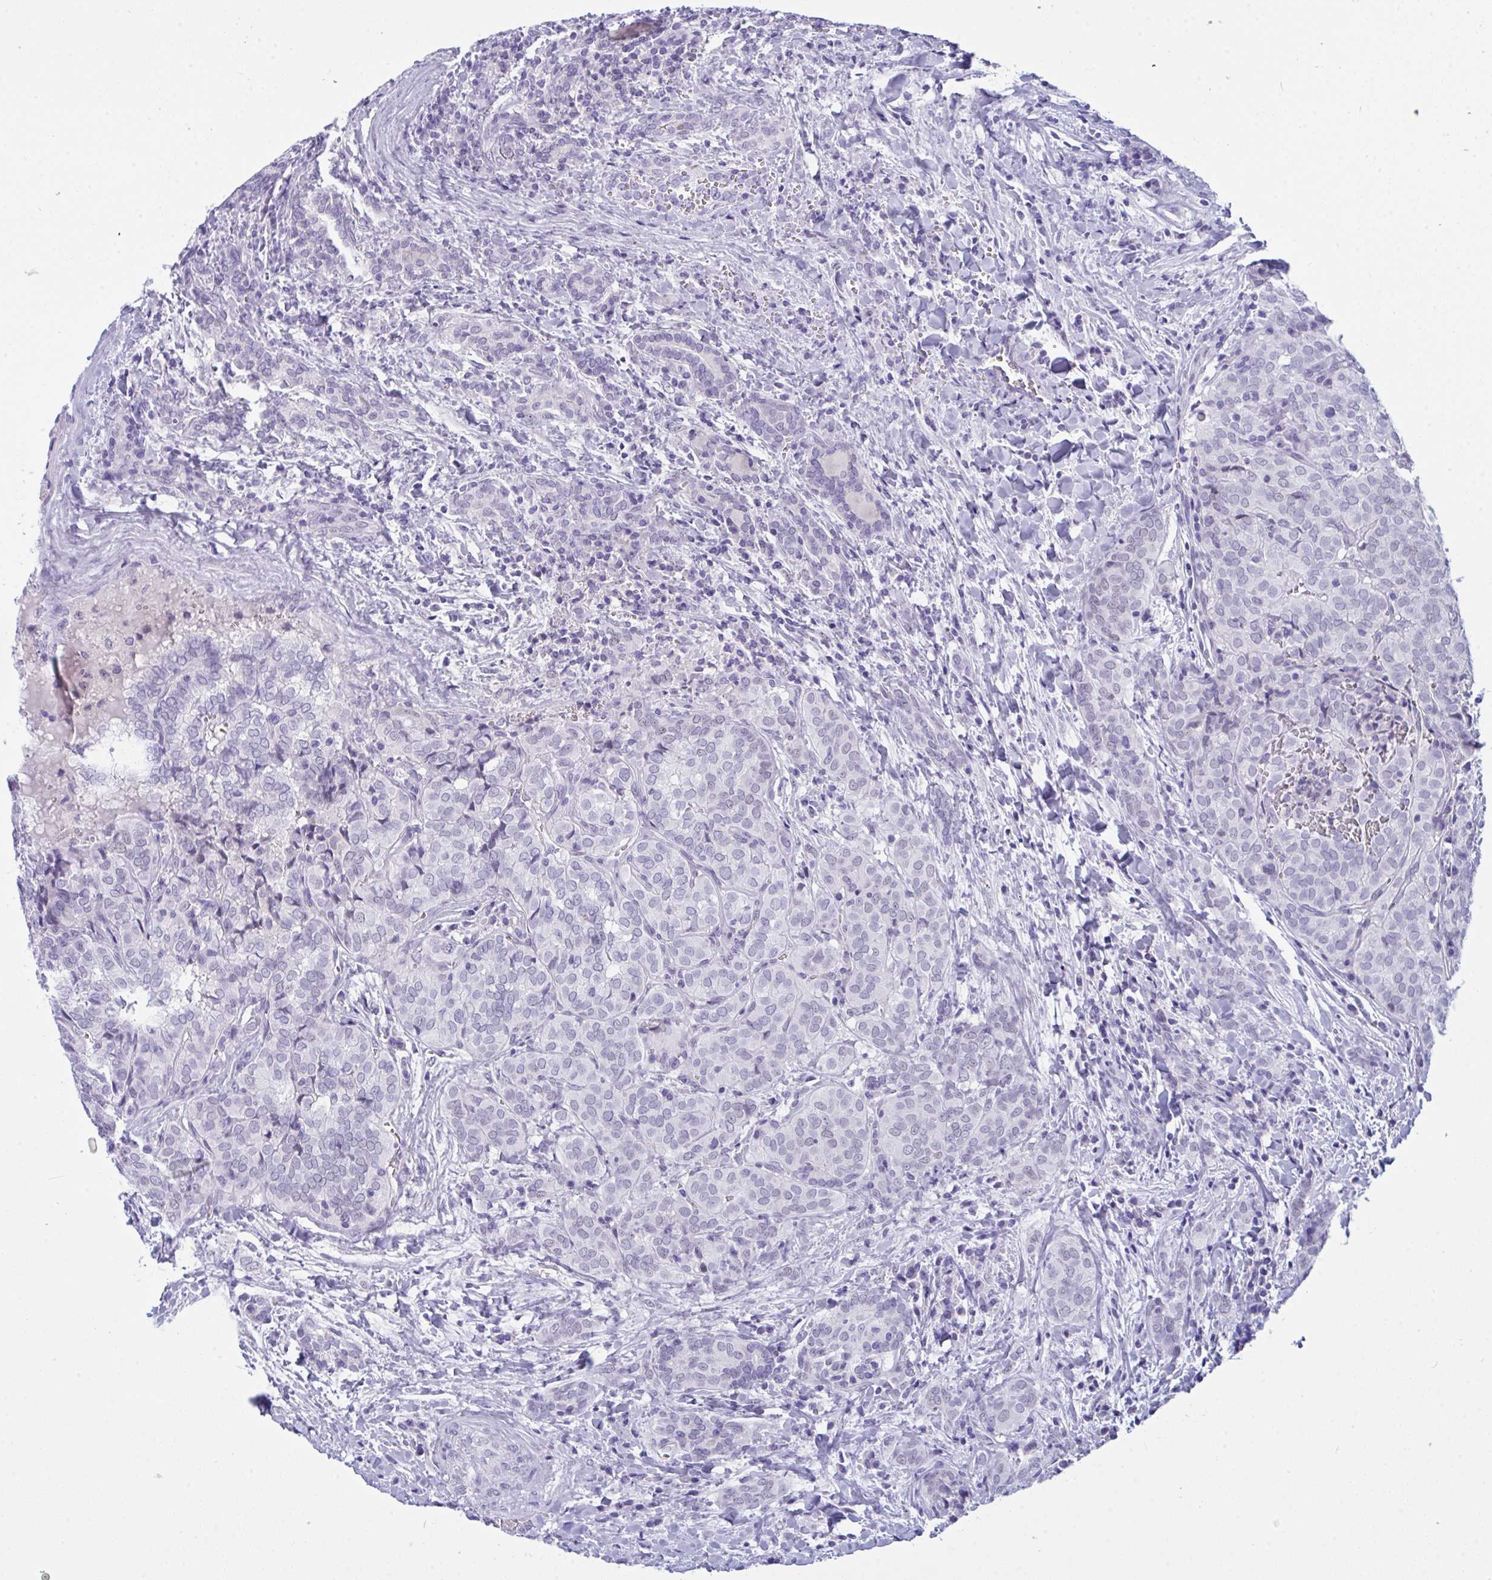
{"staining": {"intensity": "negative", "quantity": "none", "location": "none"}, "tissue": "thyroid cancer", "cell_type": "Tumor cells", "image_type": "cancer", "snomed": [{"axis": "morphology", "description": "Papillary adenocarcinoma, NOS"}, {"axis": "topography", "description": "Thyroid gland"}], "caption": "Tumor cells are negative for brown protein staining in thyroid cancer (papillary adenocarcinoma).", "gene": "PRDM9", "patient": {"sex": "female", "age": 30}}